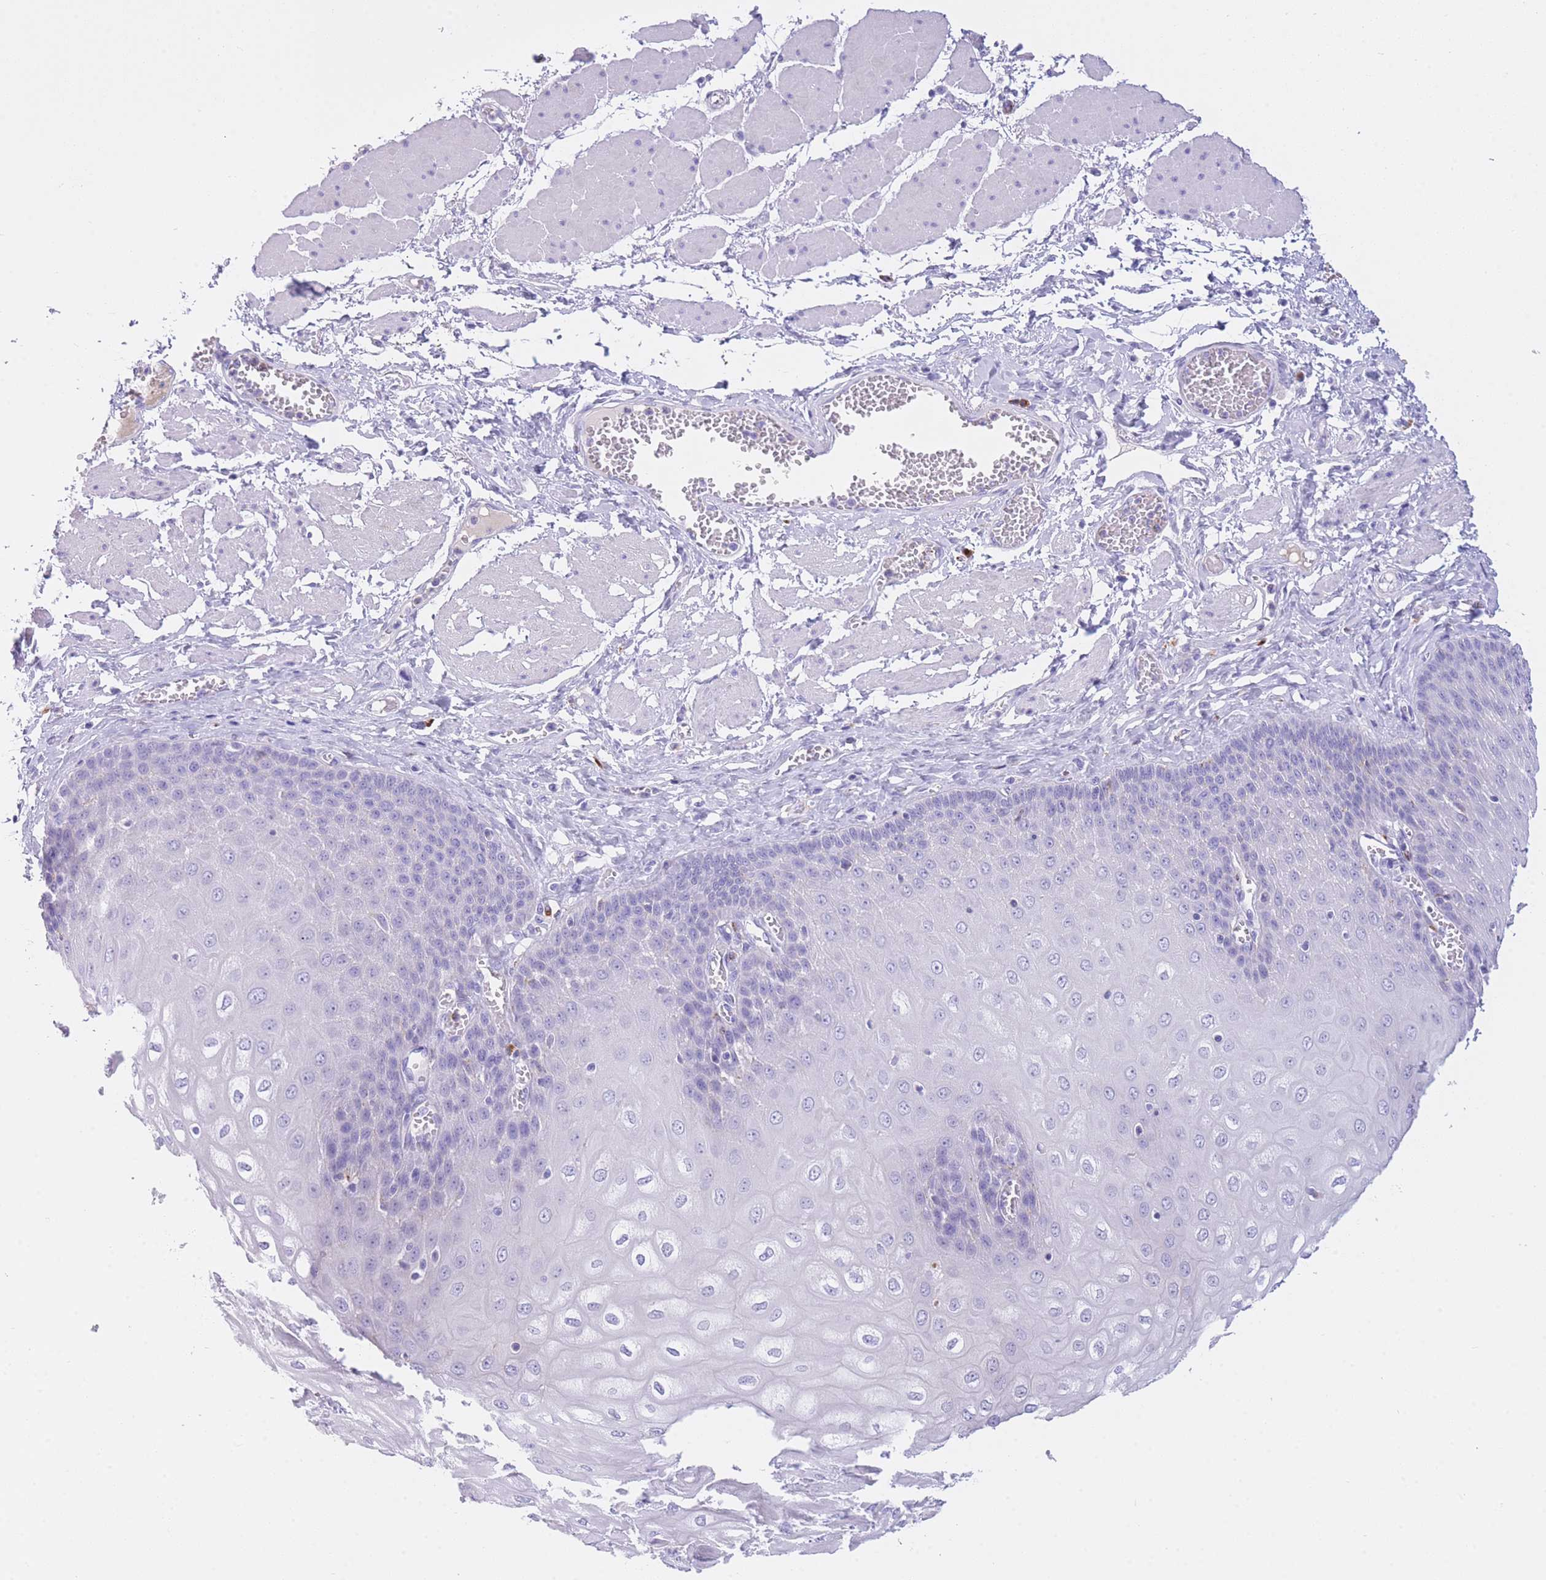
{"staining": {"intensity": "negative", "quantity": "none", "location": "none"}, "tissue": "esophagus", "cell_type": "Squamous epithelial cells", "image_type": "normal", "snomed": [{"axis": "morphology", "description": "Normal tissue, NOS"}, {"axis": "topography", "description": "Esophagus"}], "caption": "The image displays no staining of squamous epithelial cells in unremarkable esophagus.", "gene": "PLBD1", "patient": {"sex": "male", "age": 60}}